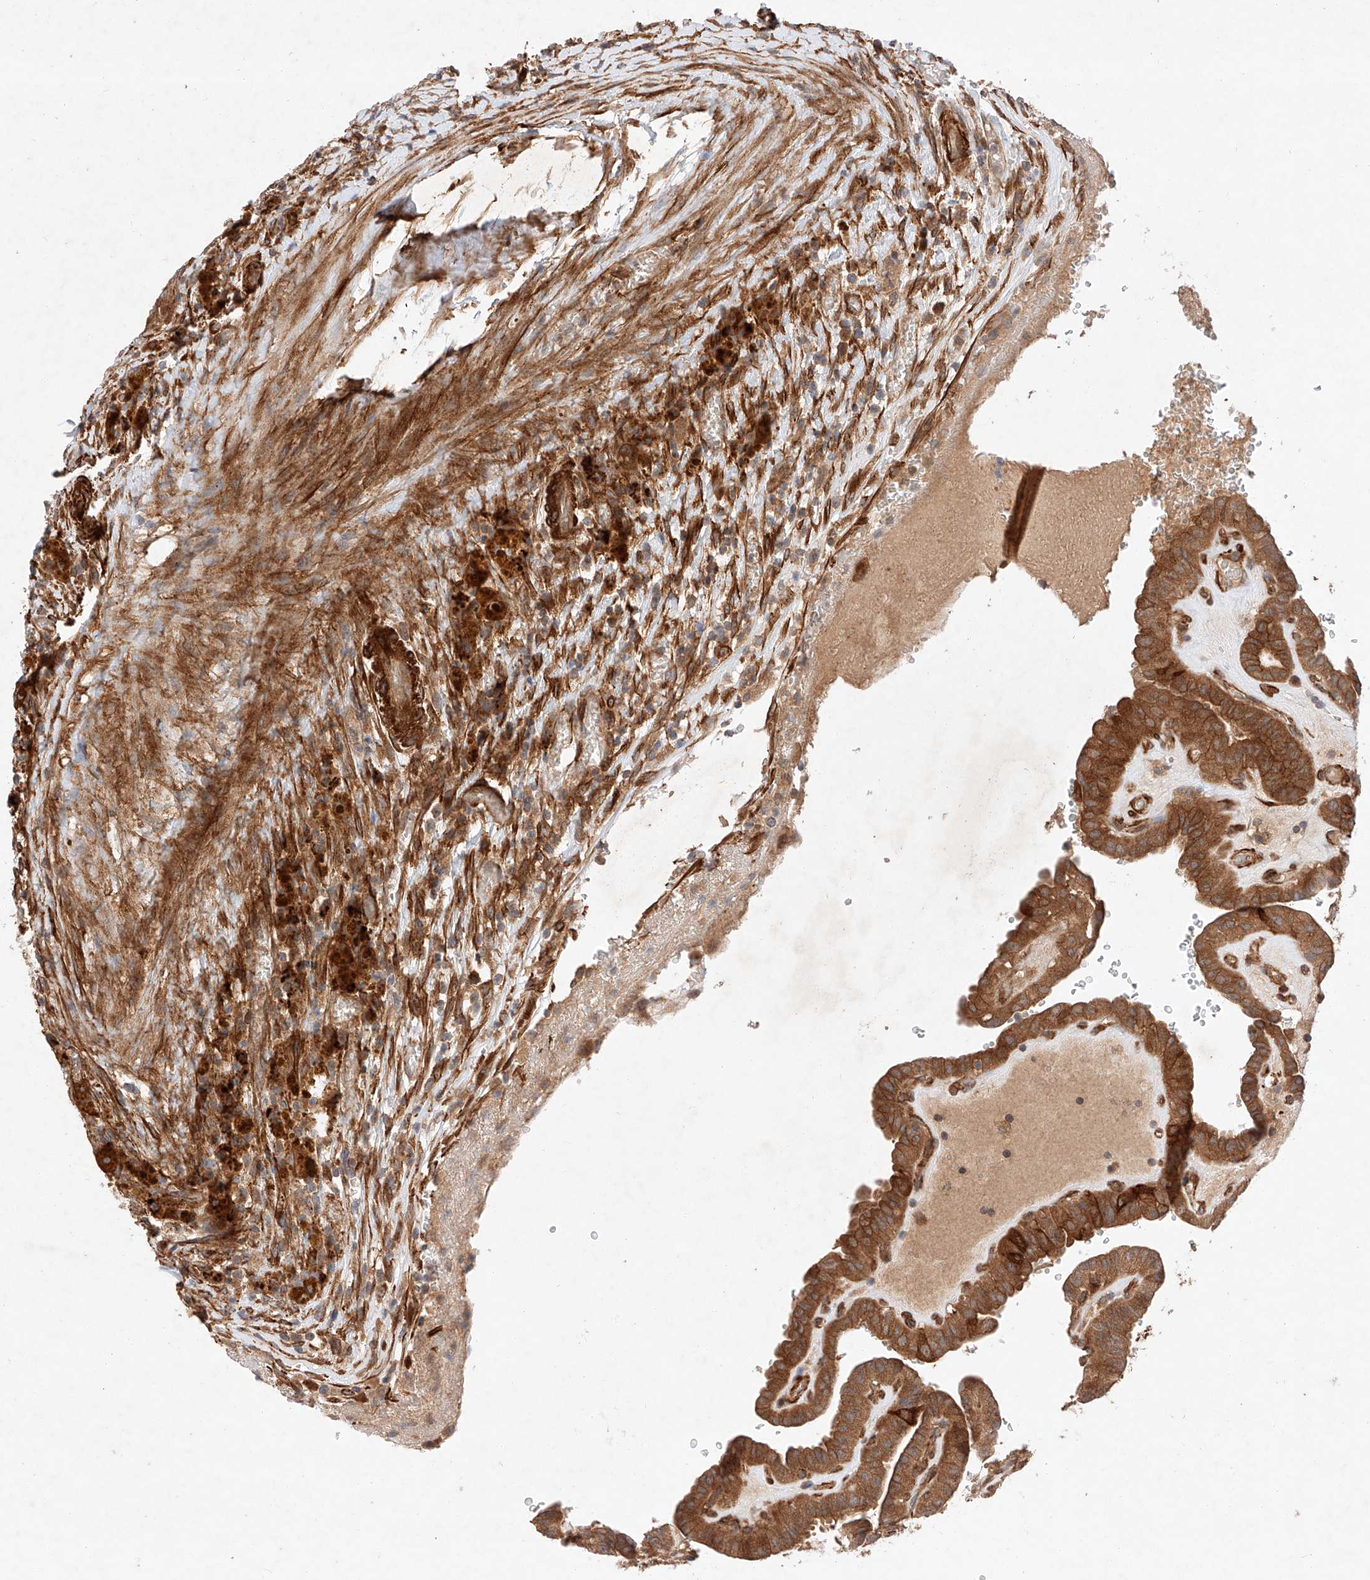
{"staining": {"intensity": "strong", "quantity": ">75%", "location": "cytoplasmic/membranous"}, "tissue": "thyroid cancer", "cell_type": "Tumor cells", "image_type": "cancer", "snomed": [{"axis": "morphology", "description": "Papillary adenocarcinoma, NOS"}, {"axis": "topography", "description": "Thyroid gland"}], "caption": "Immunohistochemistry (IHC) staining of thyroid papillary adenocarcinoma, which shows high levels of strong cytoplasmic/membranous positivity in about >75% of tumor cells indicating strong cytoplasmic/membranous protein staining. The staining was performed using DAB (3,3'-diaminobenzidine) (brown) for protein detection and nuclei were counterstained in hematoxylin (blue).", "gene": "RAB23", "patient": {"sex": "male", "age": 77}}